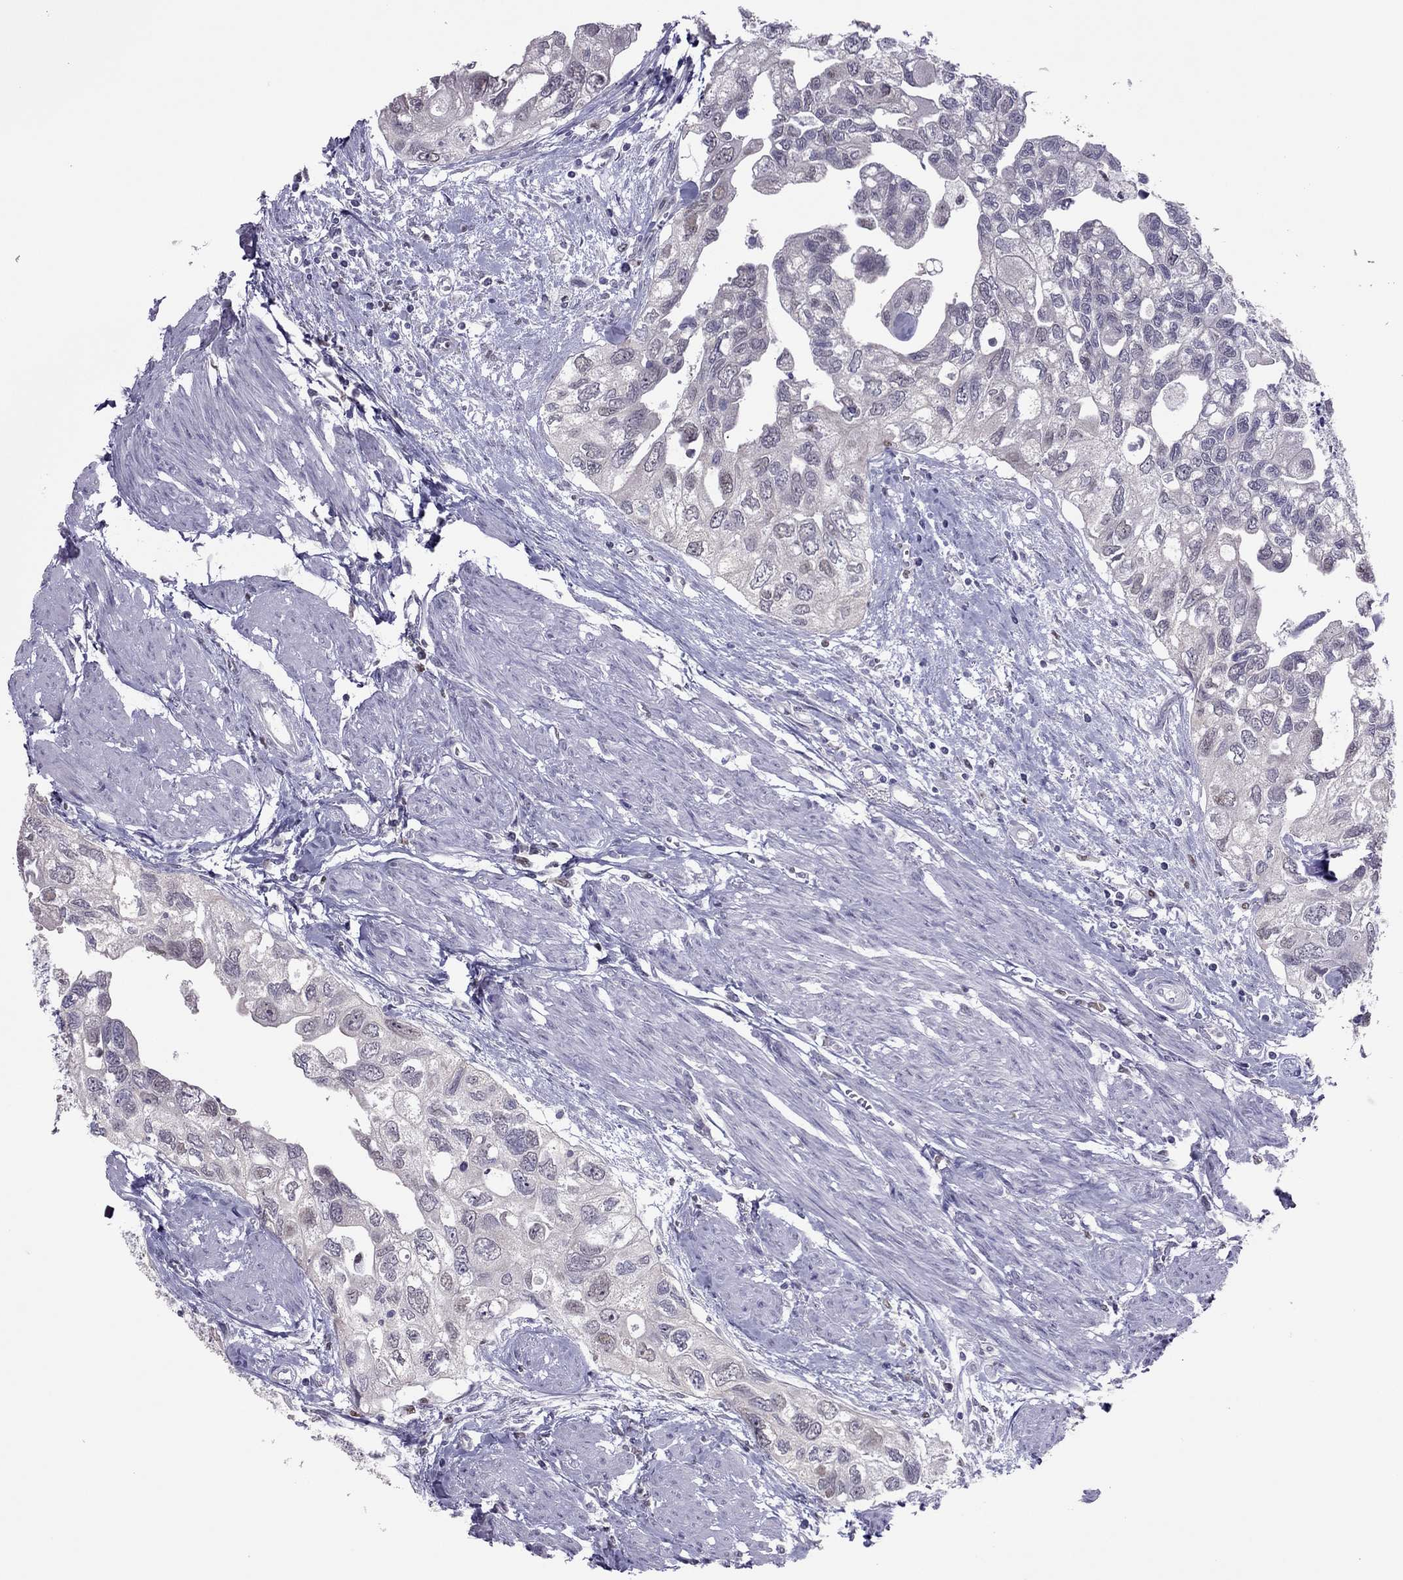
{"staining": {"intensity": "negative", "quantity": "none", "location": "none"}, "tissue": "urothelial cancer", "cell_type": "Tumor cells", "image_type": "cancer", "snomed": [{"axis": "morphology", "description": "Urothelial carcinoma, High grade"}, {"axis": "topography", "description": "Urinary bladder"}], "caption": "High magnification brightfield microscopy of high-grade urothelial carcinoma stained with DAB (3,3'-diaminobenzidine) (brown) and counterstained with hematoxylin (blue): tumor cells show no significant positivity.", "gene": "SPINT3", "patient": {"sex": "male", "age": 59}}